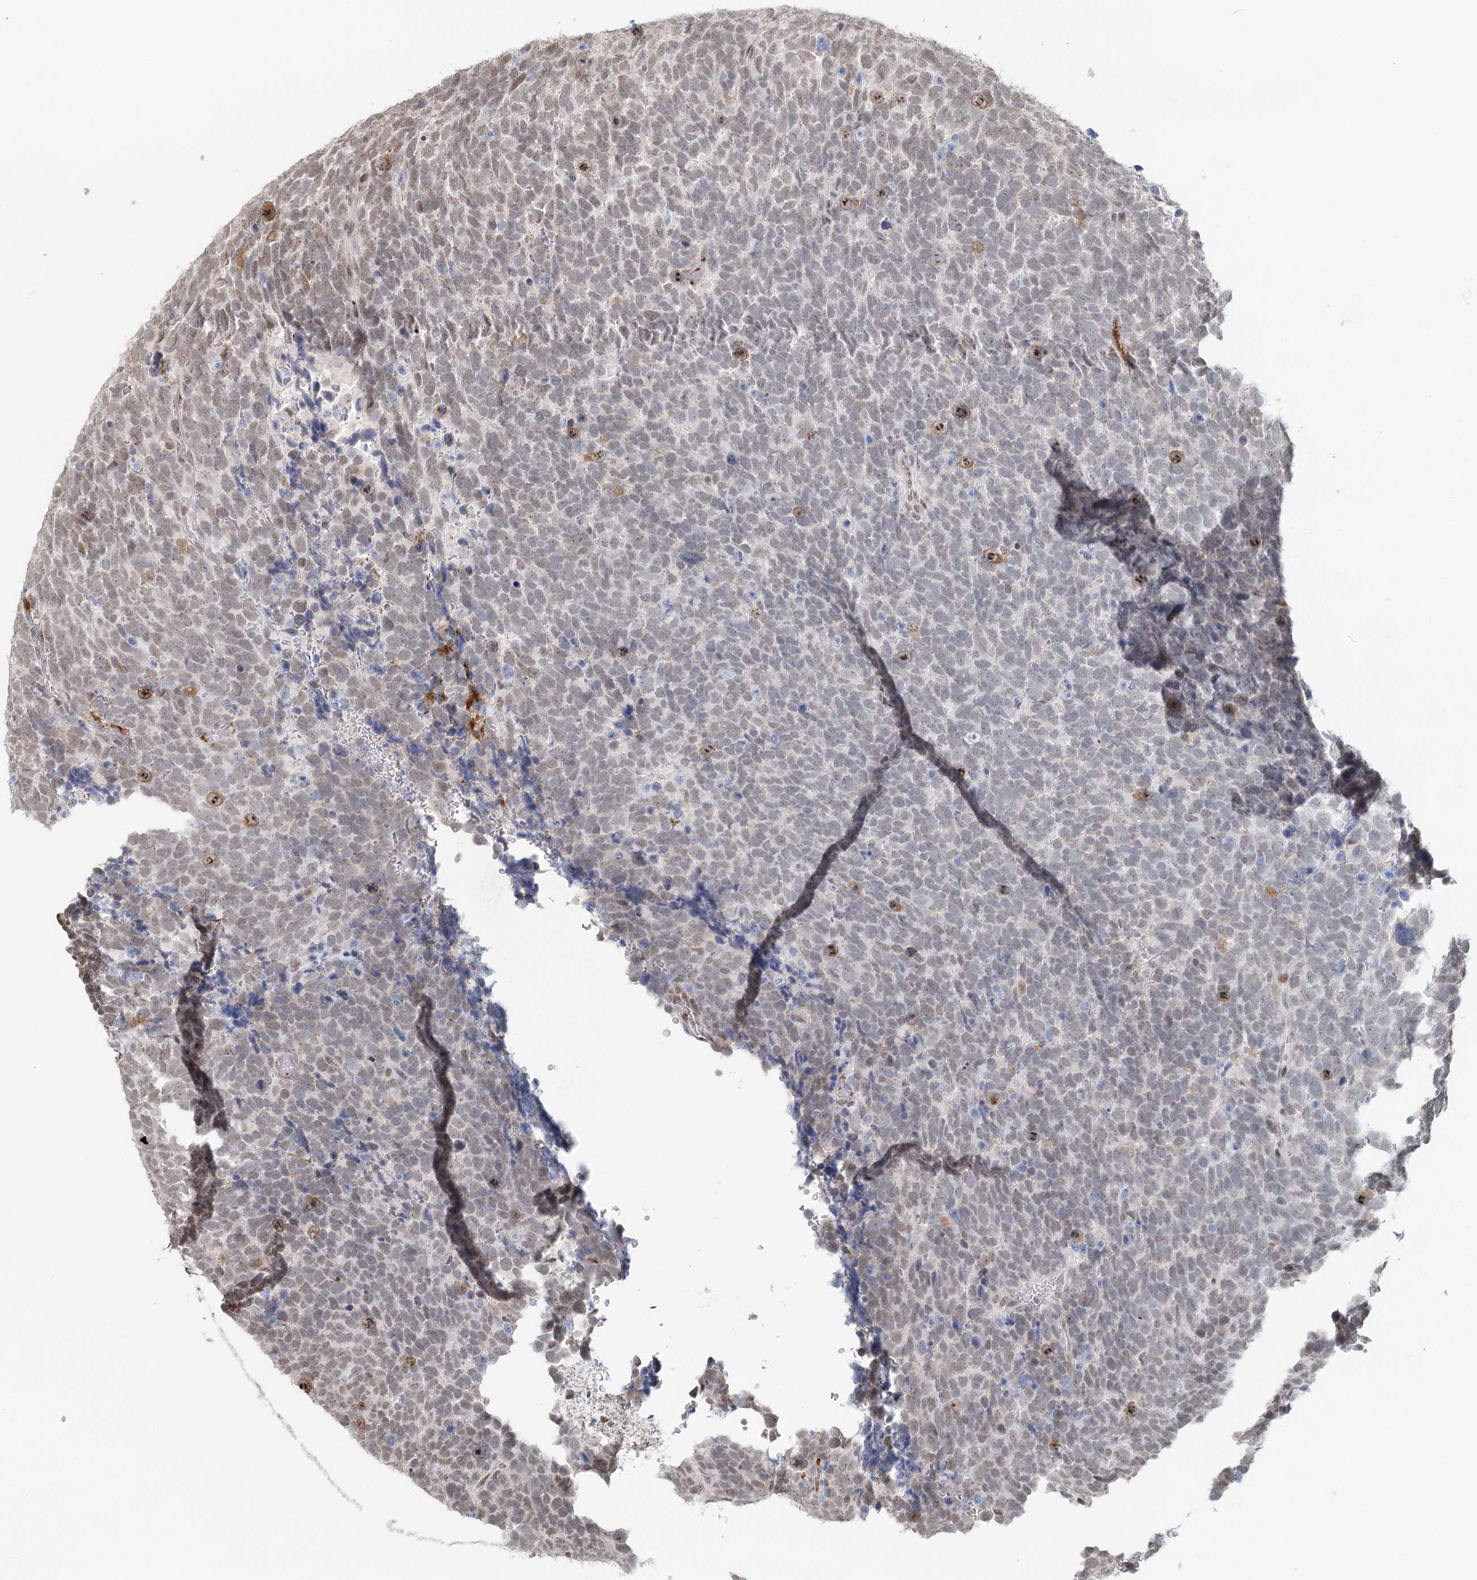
{"staining": {"intensity": "moderate", "quantity": "<25%", "location": "nuclear"}, "tissue": "urothelial cancer", "cell_type": "Tumor cells", "image_type": "cancer", "snomed": [{"axis": "morphology", "description": "Urothelial carcinoma, High grade"}, {"axis": "topography", "description": "Urinary bladder"}], "caption": "Immunohistochemistry (IHC) histopathology image of neoplastic tissue: high-grade urothelial carcinoma stained using immunohistochemistry shows low levels of moderate protein expression localized specifically in the nuclear of tumor cells, appearing as a nuclear brown color.", "gene": "BNIP5", "patient": {"sex": "female", "age": 82}}